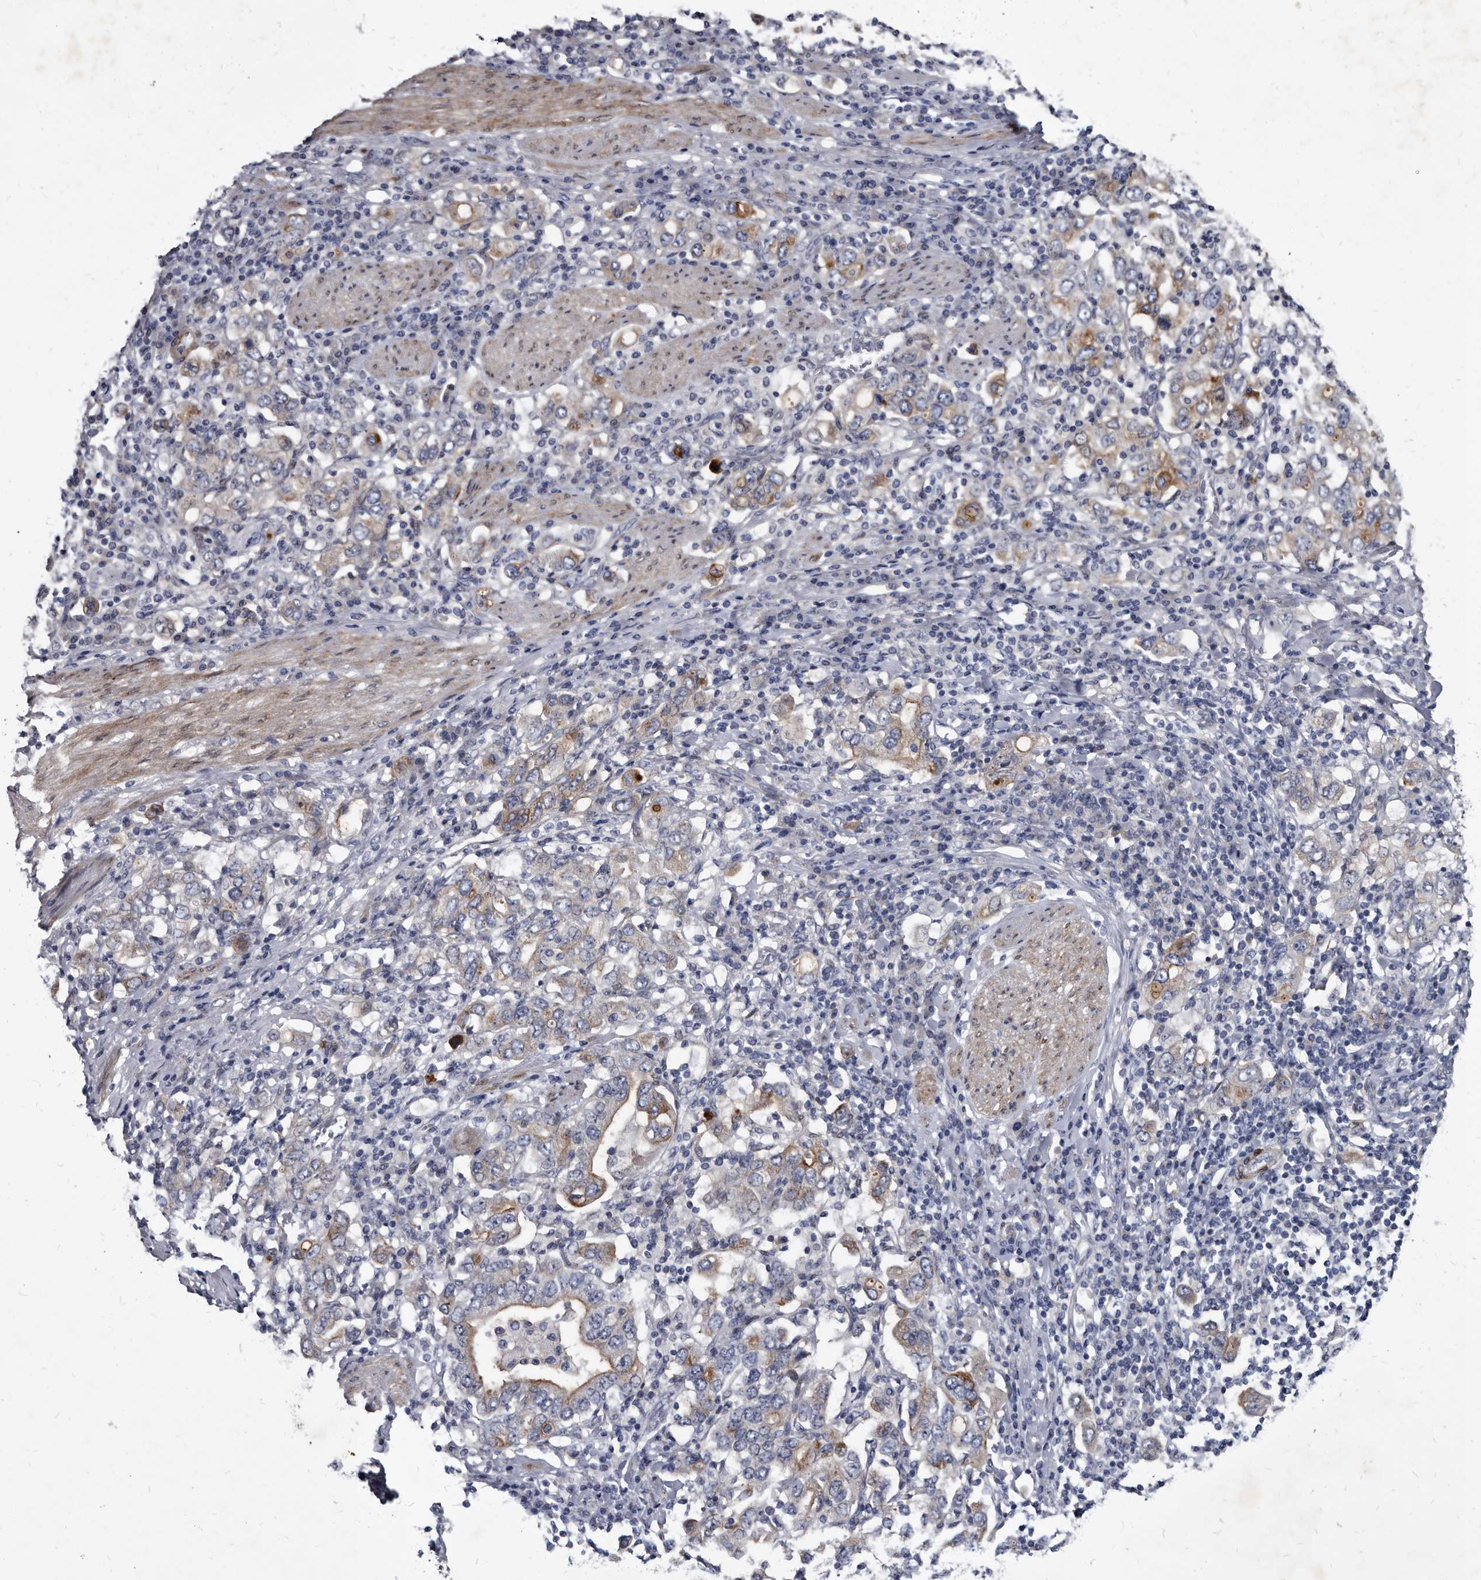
{"staining": {"intensity": "moderate", "quantity": "25%-75%", "location": "cytoplasmic/membranous"}, "tissue": "stomach cancer", "cell_type": "Tumor cells", "image_type": "cancer", "snomed": [{"axis": "morphology", "description": "Adenocarcinoma, NOS"}, {"axis": "topography", "description": "Stomach, upper"}], "caption": "There is medium levels of moderate cytoplasmic/membranous positivity in tumor cells of stomach cancer (adenocarcinoma), as demonstrated by immunohistochemical staining (brown color).", "gene": "PRSS8", "patient": {"sex": "male", "age": 62}}